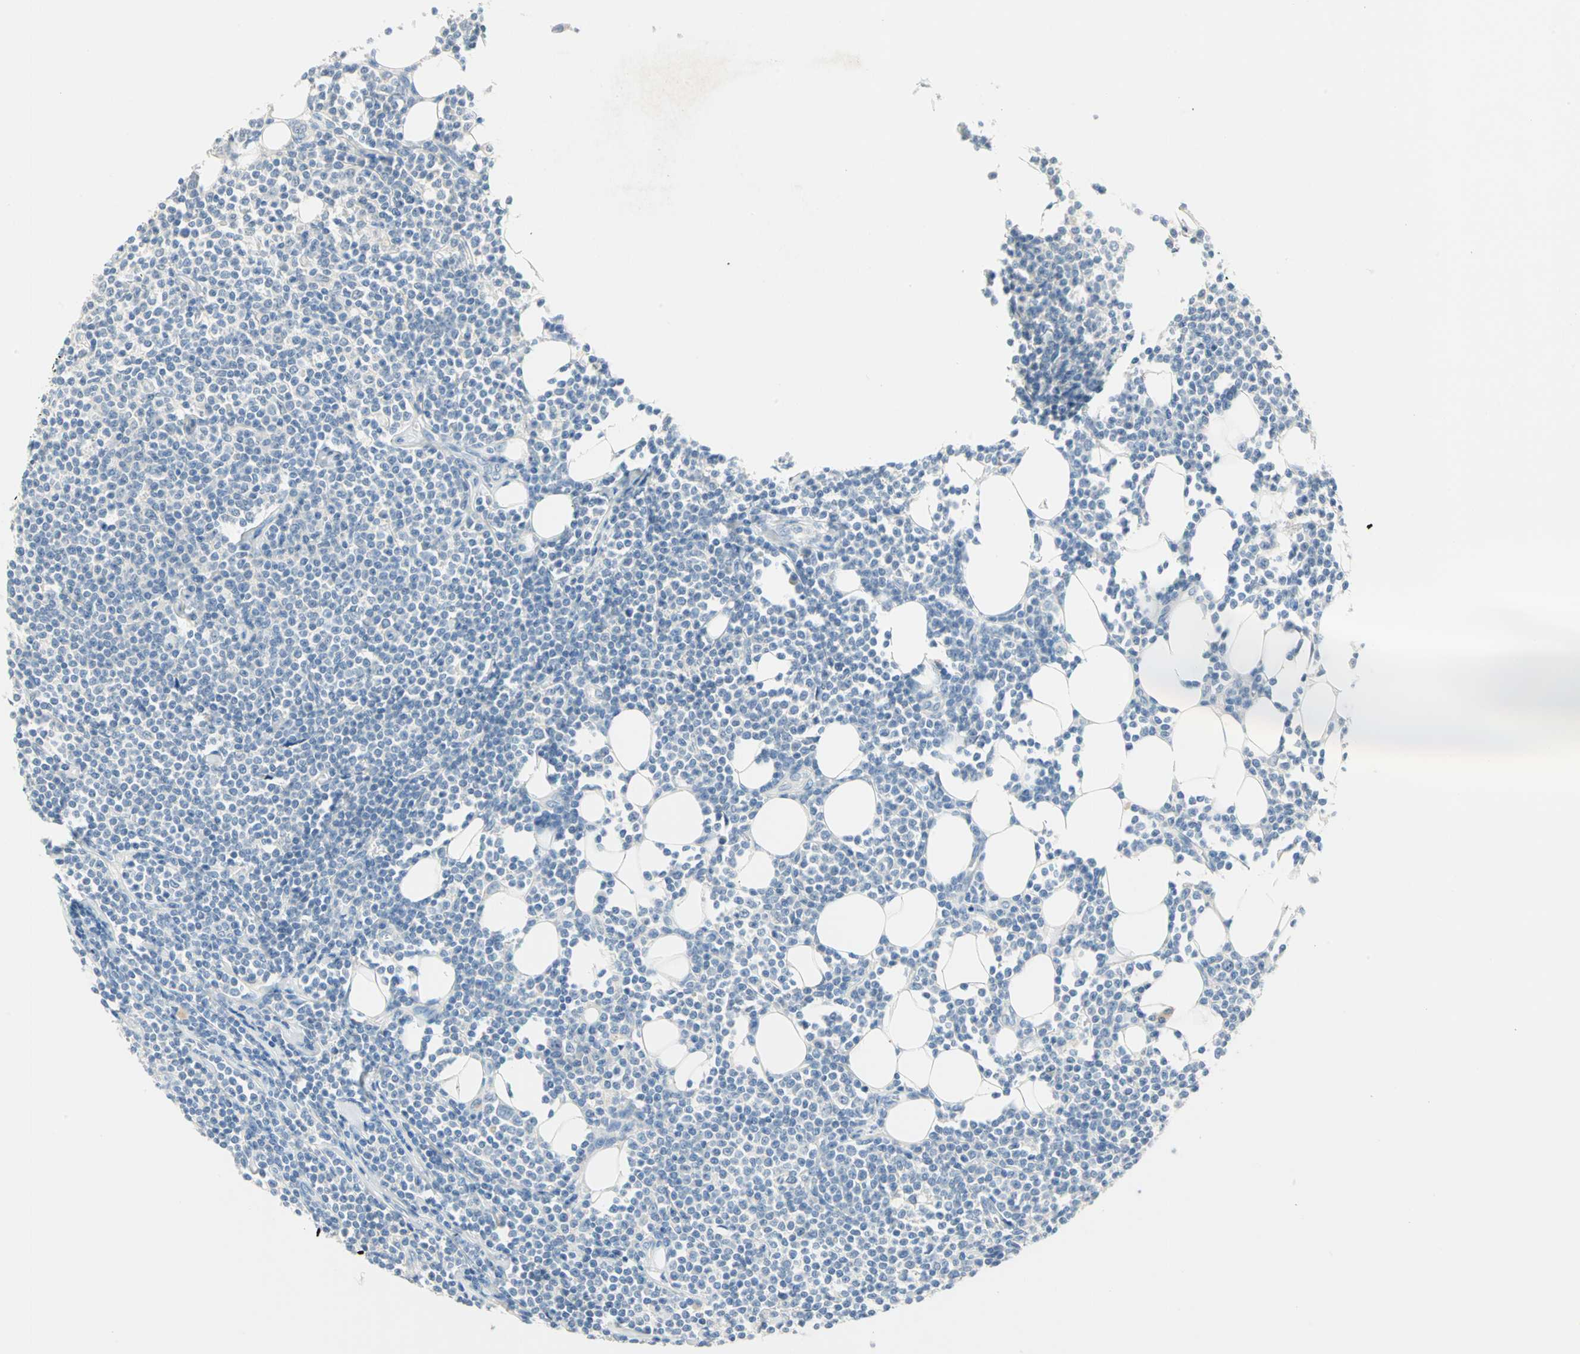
{"staining": {"intensity": "negative", "quantity": "none", "location": "none"}, "tissue": "lymphoma", "cell_type": "Tumor cells", "image_type": "cancer", "snomed": [{"axis": "morphology", "description": "Malignant lymphoma, non-Hodgkin's type, Low grade"}, {"axis": "topography", "description": "Soft tissue"}], "caption": "This image is of lymphoma stained with immunohistochemistry to label a protein in brown with the nuclei are counter-stained blue. There is no positivity in tumor cells. (DAB (3,3'-diaminobenzidine) immunohistochemistry (IHC) with hematoxylin counter stain).", "gene": "ZIC1", "patient": {"sex": "male", "age": 92}}